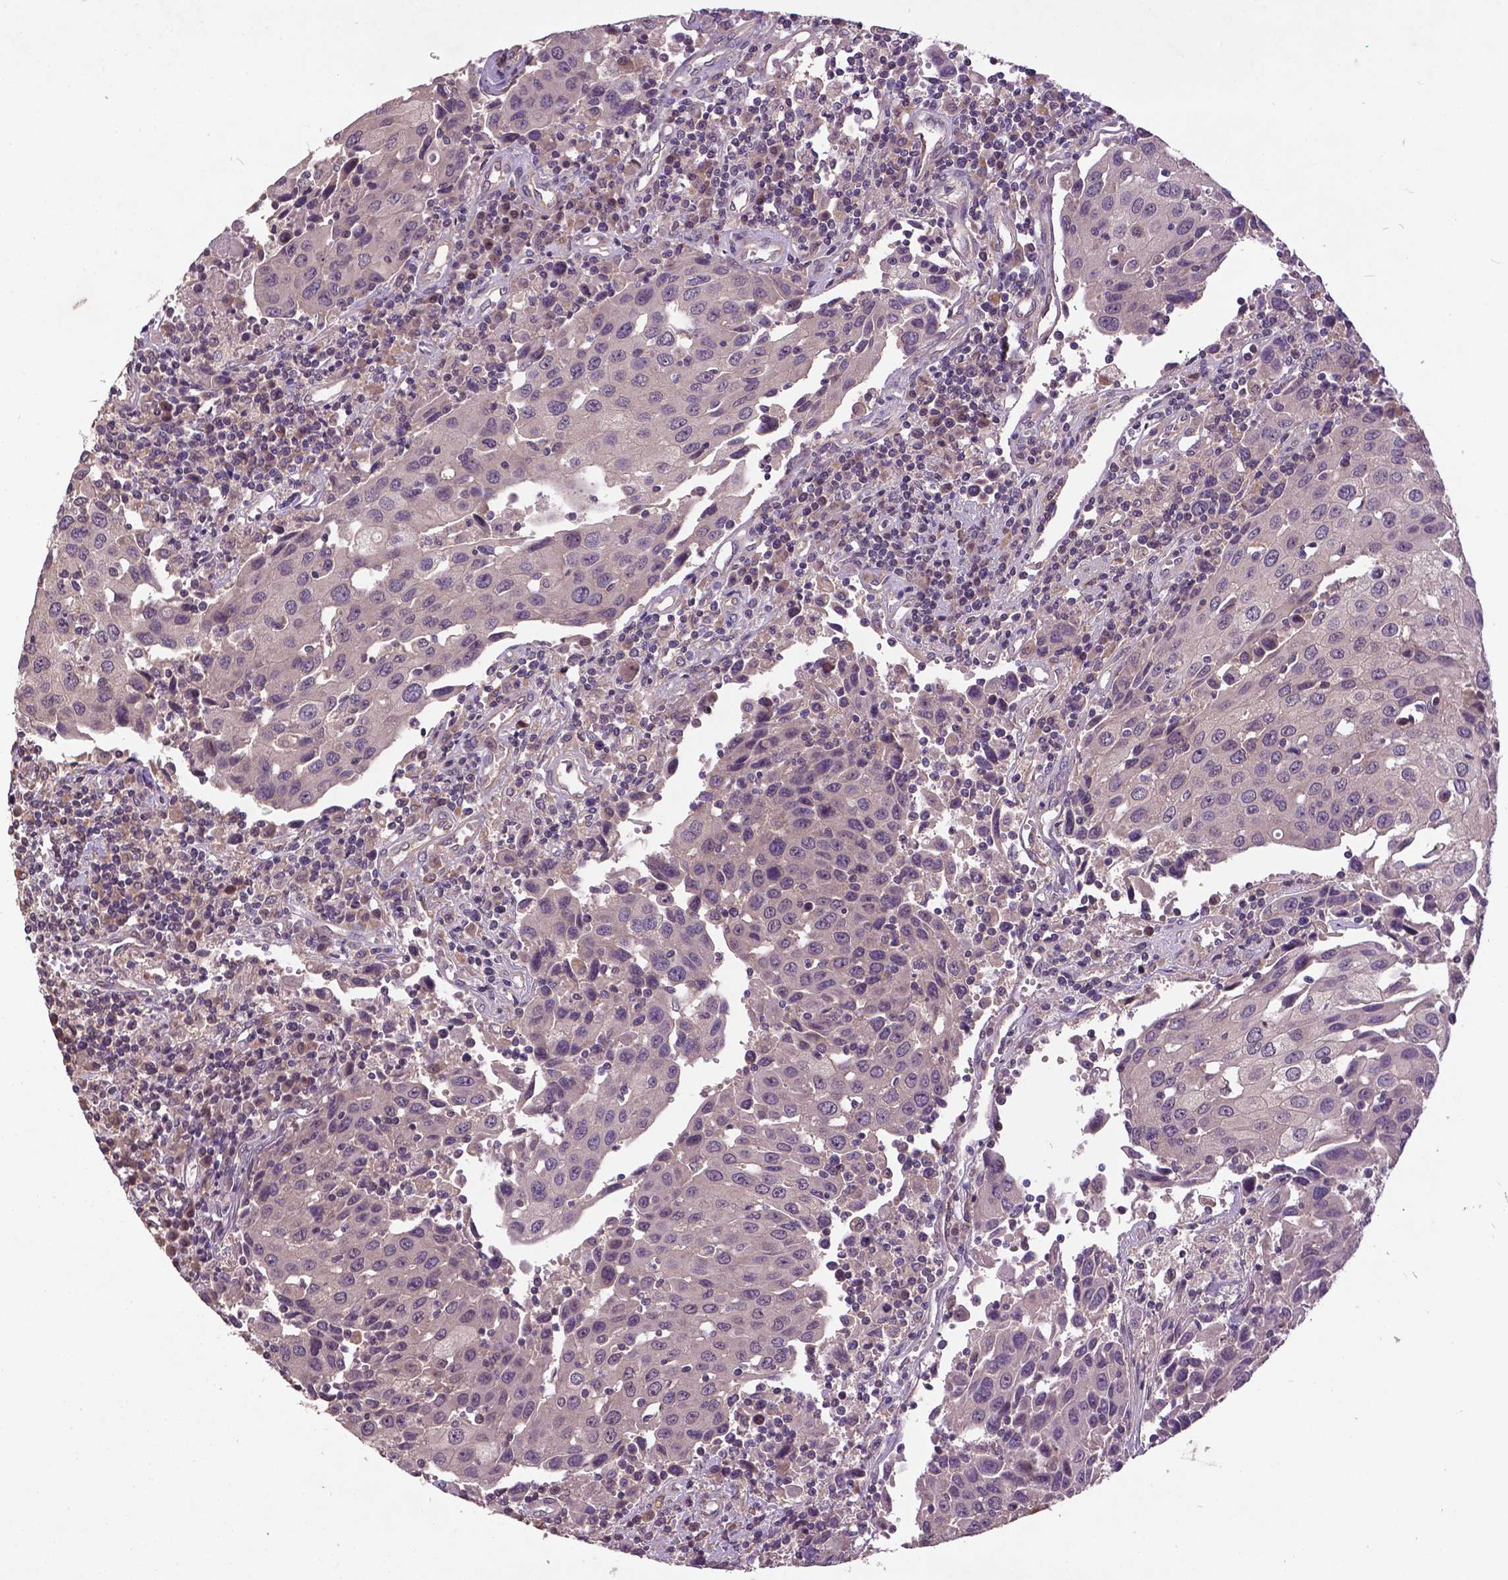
{"staining": {"intensity": "negative", "quantity": "none", "location": "none"}, "tissue": "urothelial cancer", "cell_type": "Tumor cells", "image_type": "cancer", "snomed": [{"axis": "morphology", "description": "Urothelial carcinoma, High grade"}, {"axis": "topography", "description": "Urinary bladder"}], "caption": "Micrograph shows no significant protein positivity in tumor cells of urothelial cancer.", "gene": "AP1S3", "patient": {"sex": "female", "age": 85}}